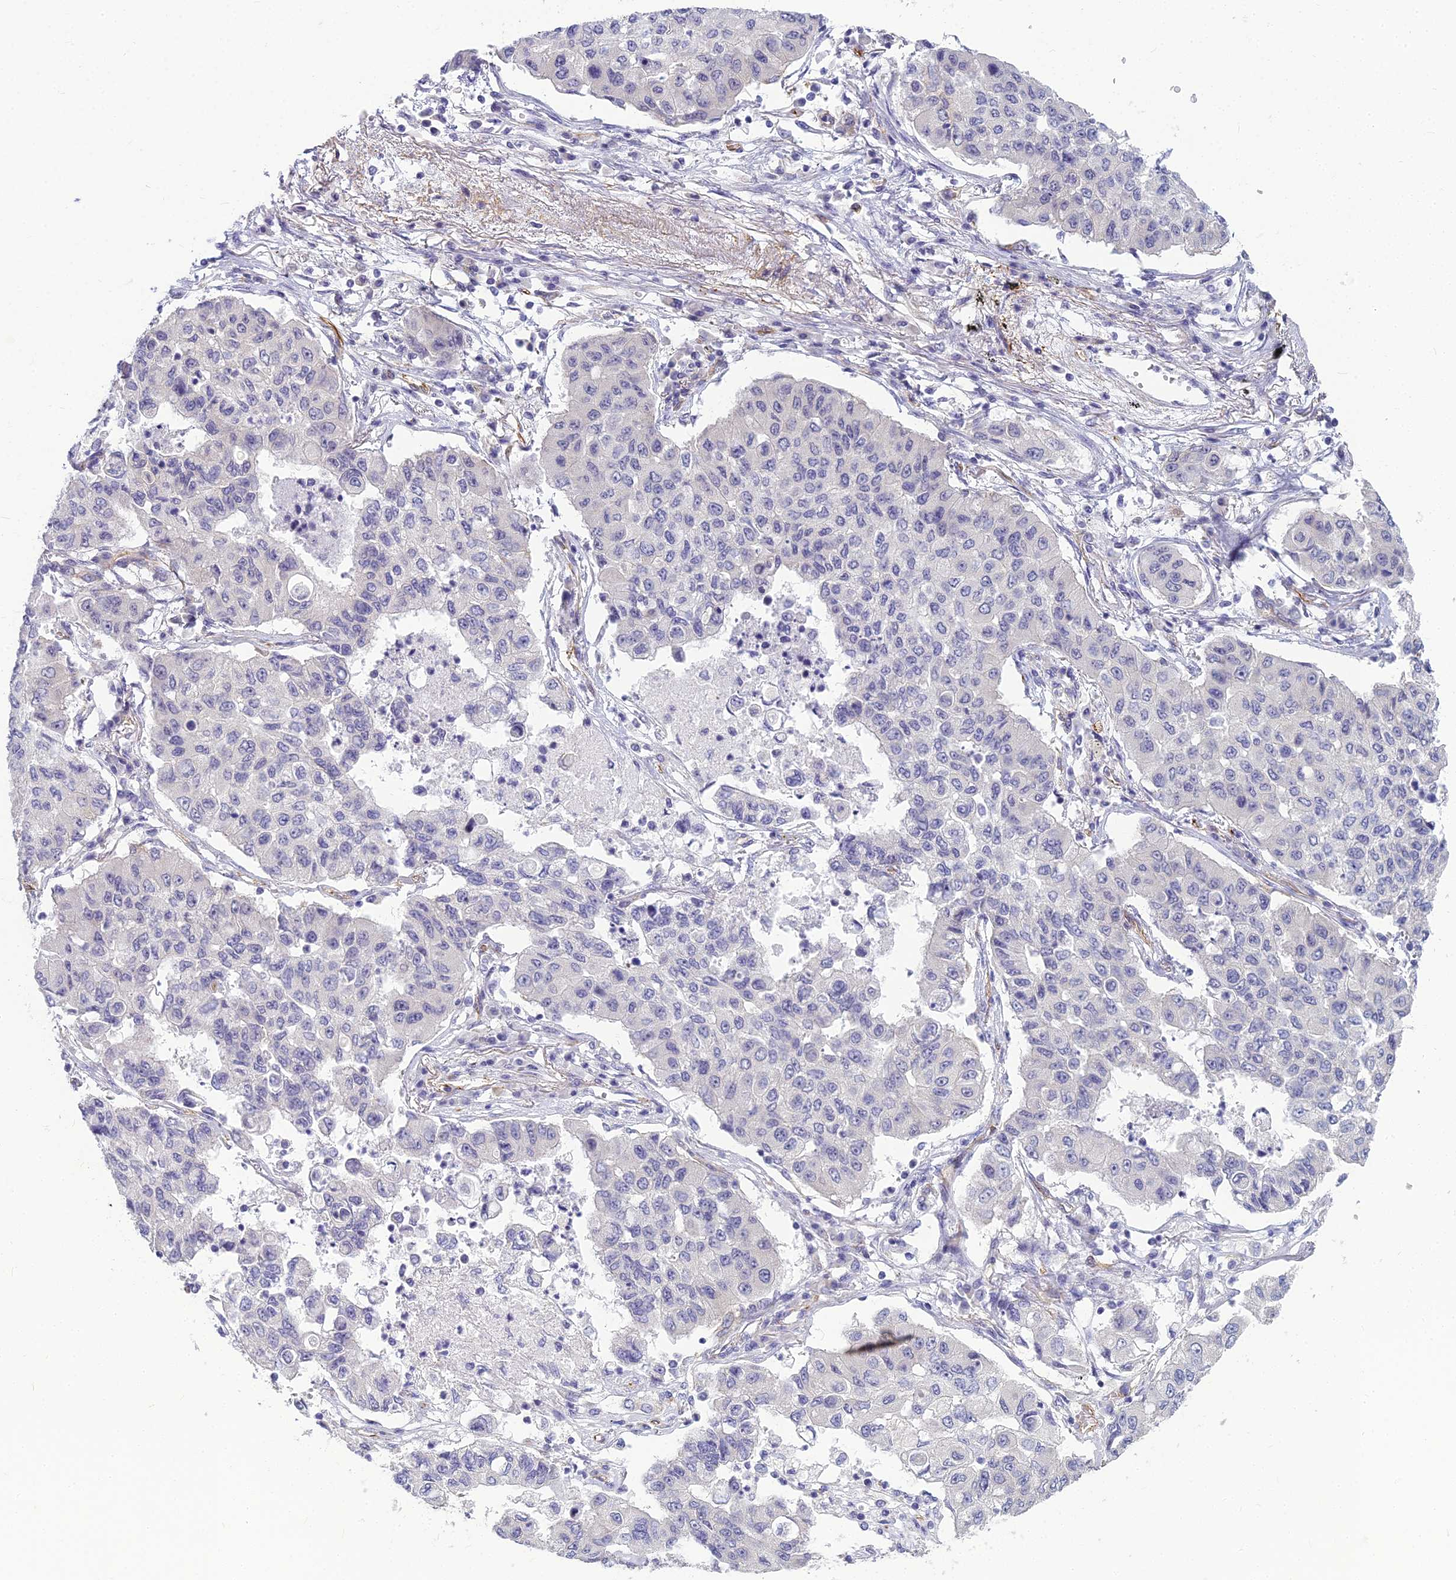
{"staining": {"intensity": "negative", "quantity": "none", "location": "none"}, "tissue": "lung cancer", "cell_type": "Tumor cells", "image_type": "cancer", "snomed": [{"axis": "morphology", "description": "Squamous cell carcinoma, NOS"}, {"axis": "topography", "description": "Lung"}], "caption": "The photomicrograph shows no staining of tumor cells in lung squamous cell carcinoma.", "gene": "RGL3", "patient": {"sex": "male", "age": 74}}